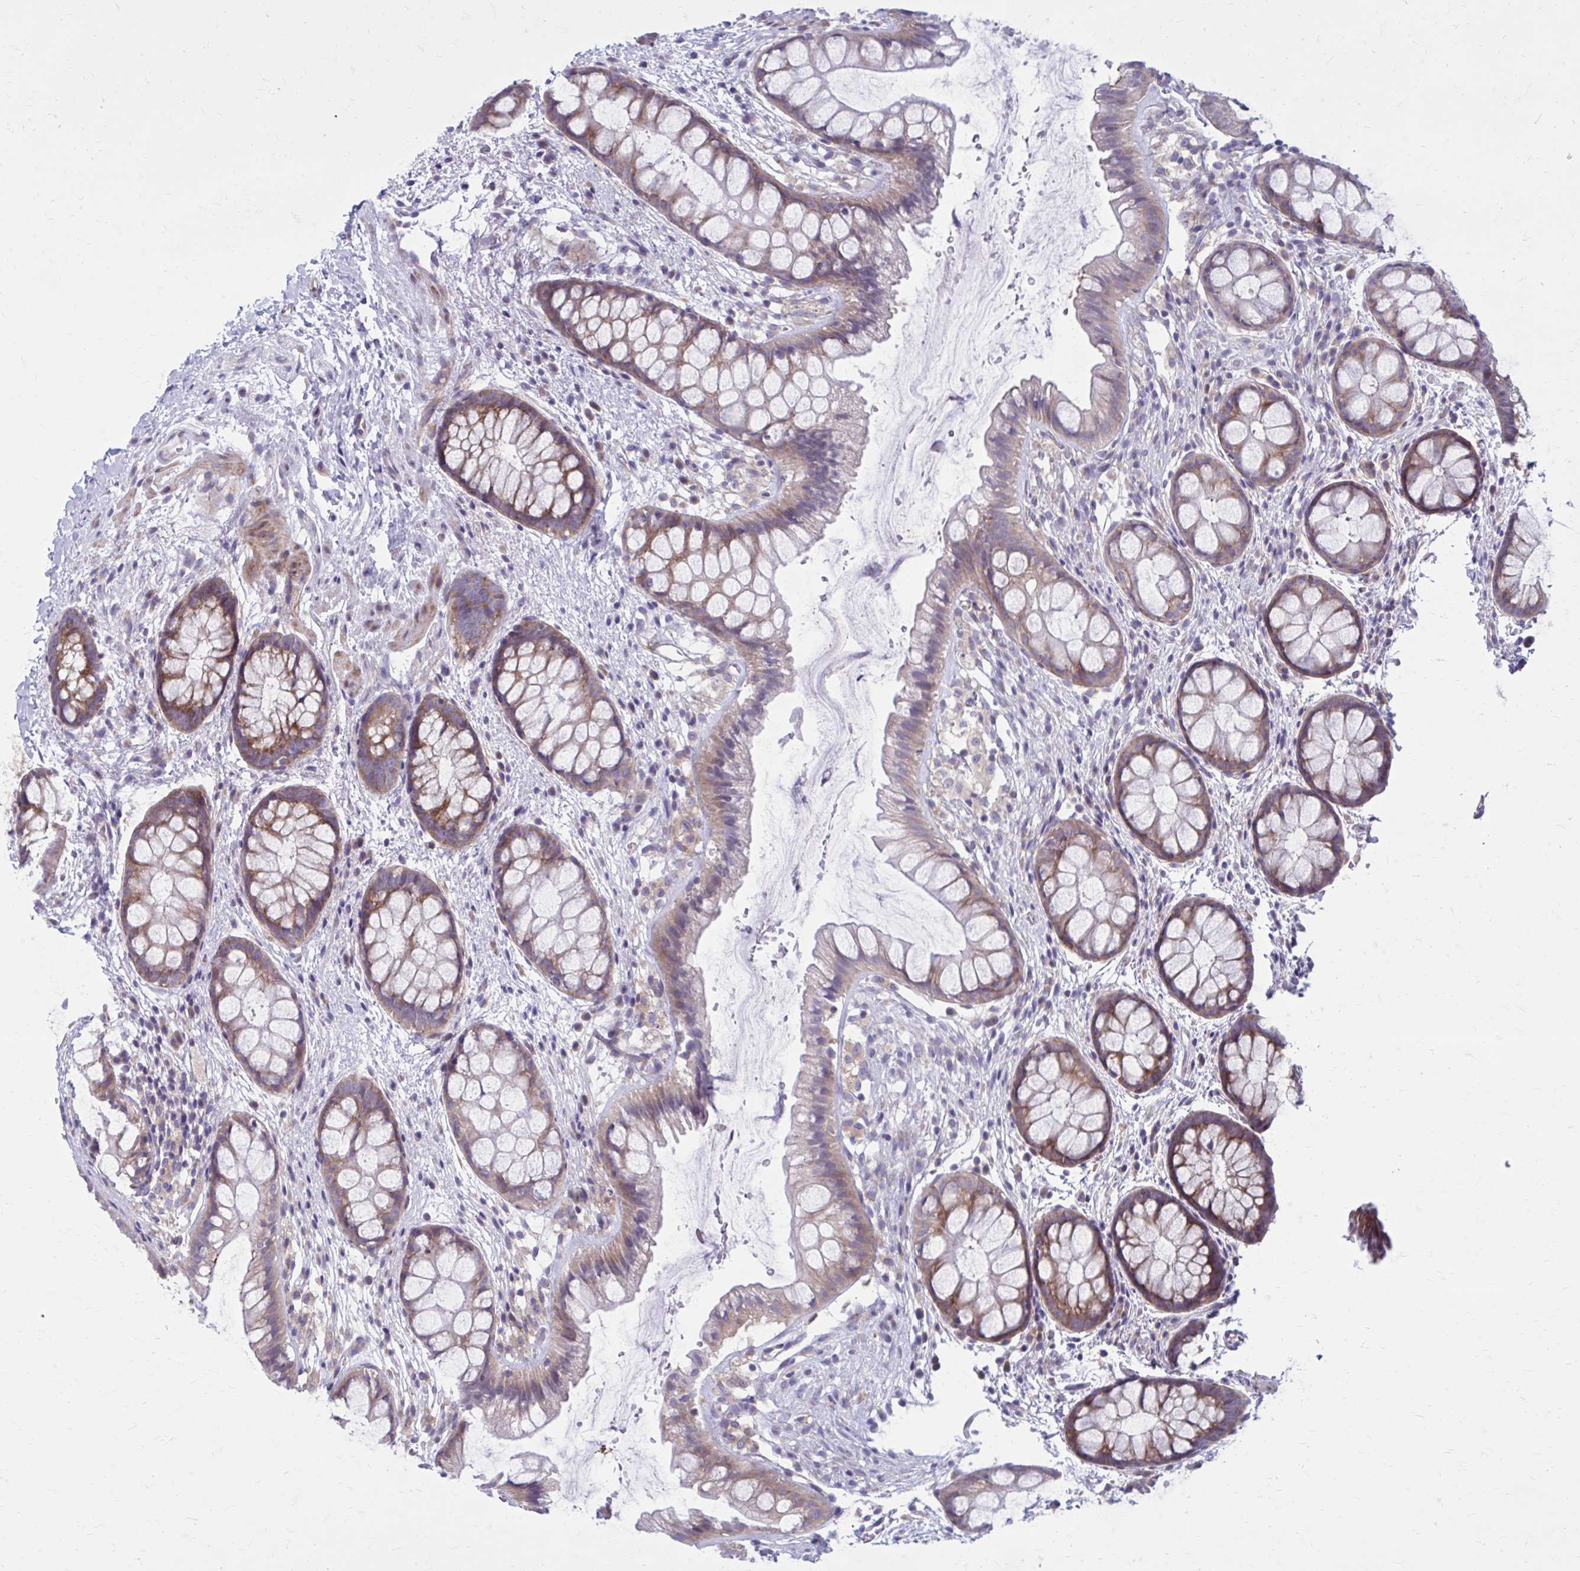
{"staining": {"intensity": "moderate", "quantity": "25%-75%", "location": "cytoplasmic/membranous"}, "tissue": "rectum", "cell_type": "Glandular cells", "image_type": "normal", "snomed": [{"axis": "morphology", "description": "Normal tissue, NOS"}, {"axis": "topography", "description": "Rectum"}], "caption": "This histopathology image reveals immunohistochemistry staining of unremarkable rectum, with medium moderate cytoplasmic/membranous staining in about 25%-75% of glandular cells.", "gene": "GIGYF2", "patient": {"sex": "female", "age": 62}}